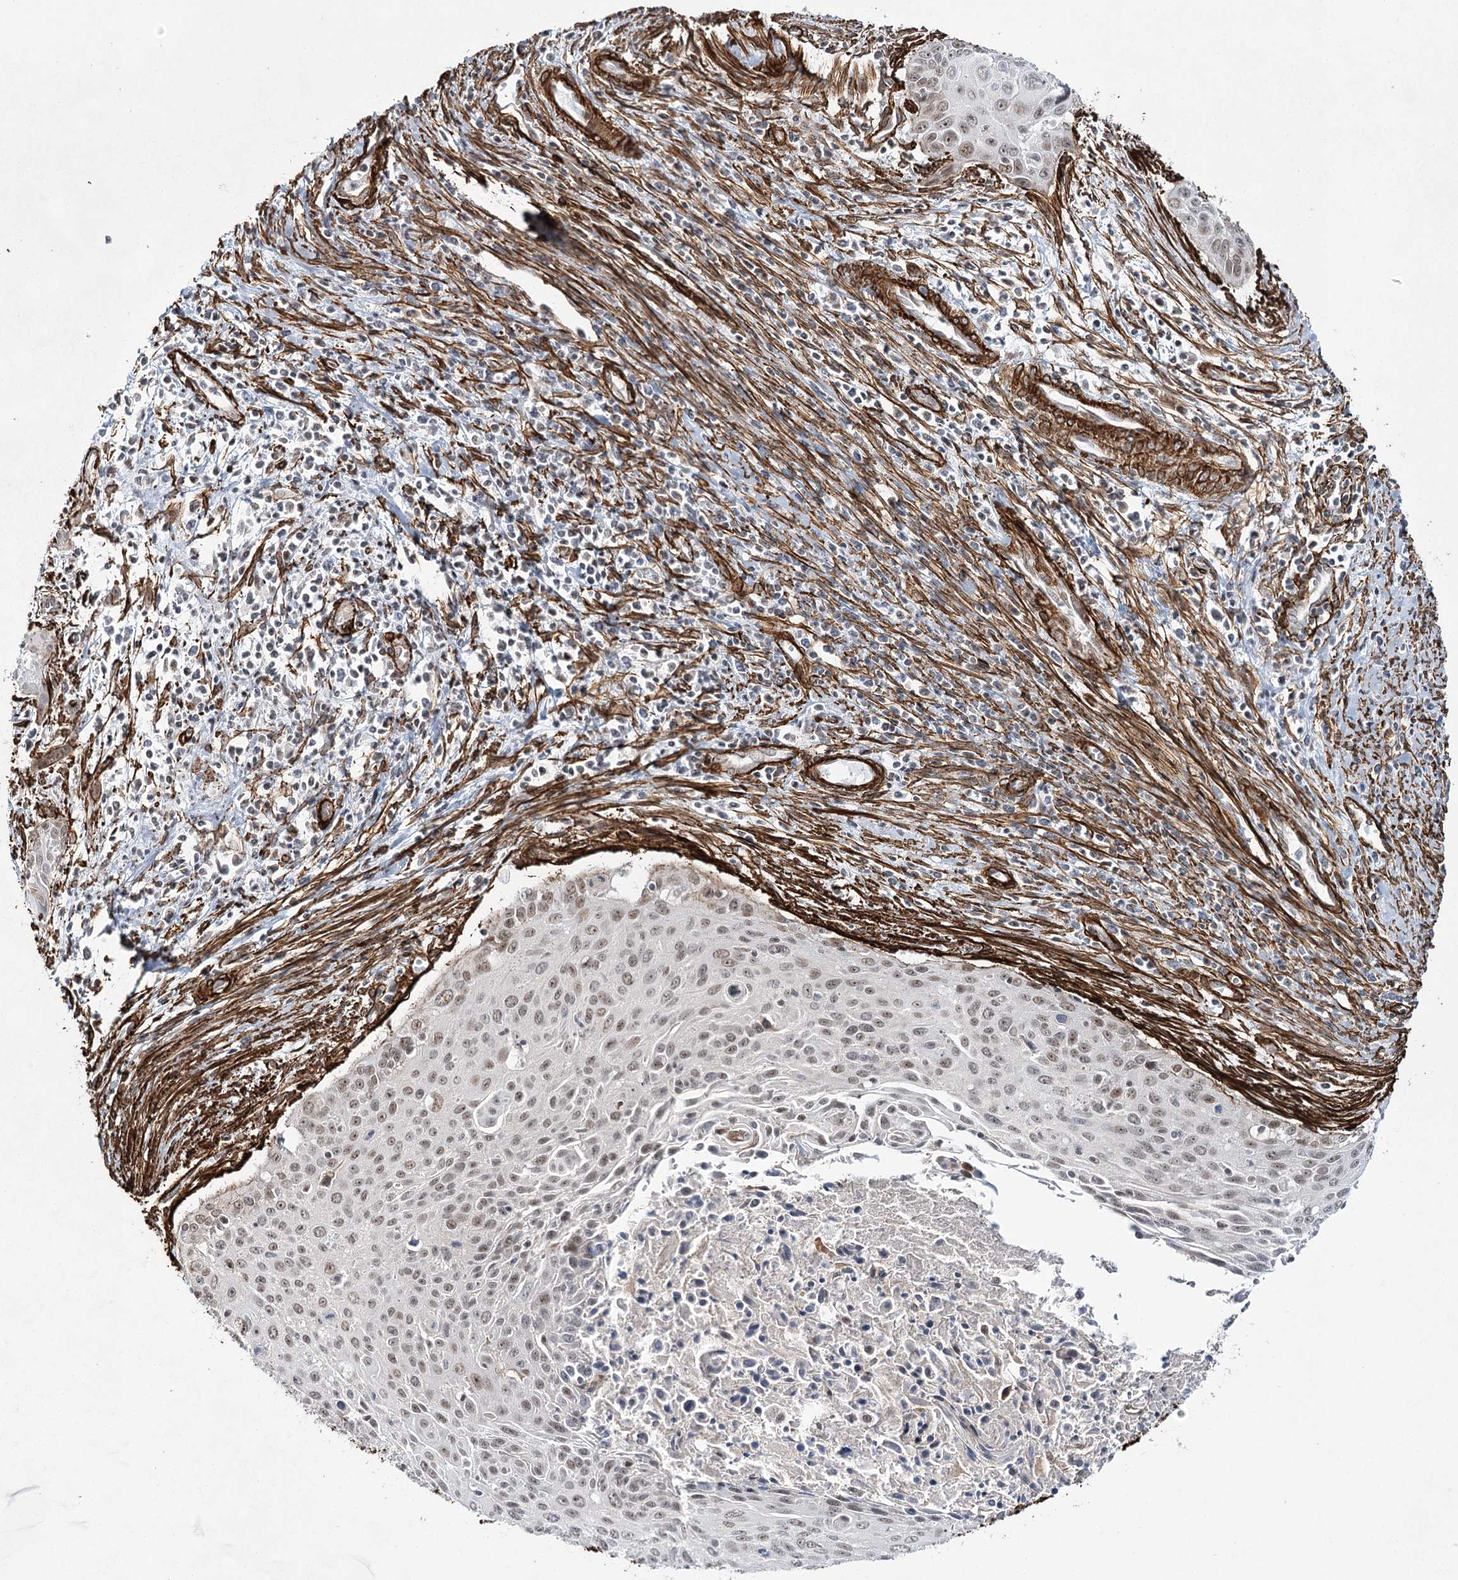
{"staining": {"intensity": "weak", "quantity": "25%-75%", "location": "nuclear"}, "tissue": "cervical cancer", "cell_type": "Tumor cells", "image_type": "cancer", "snomed": [{"axis": "morphology", "description": "Squamous cell carcinoma, NOS"}, {"axis": "topography", "description": "Cervix"}], "caption": "Human cervical cancer stained with a brown dye reveals weak nuclear positive expression in approximately 25%-75% of tumor cells.", "gene": "CWF19L1", "patient": {"sex": "female", "age": 55}}